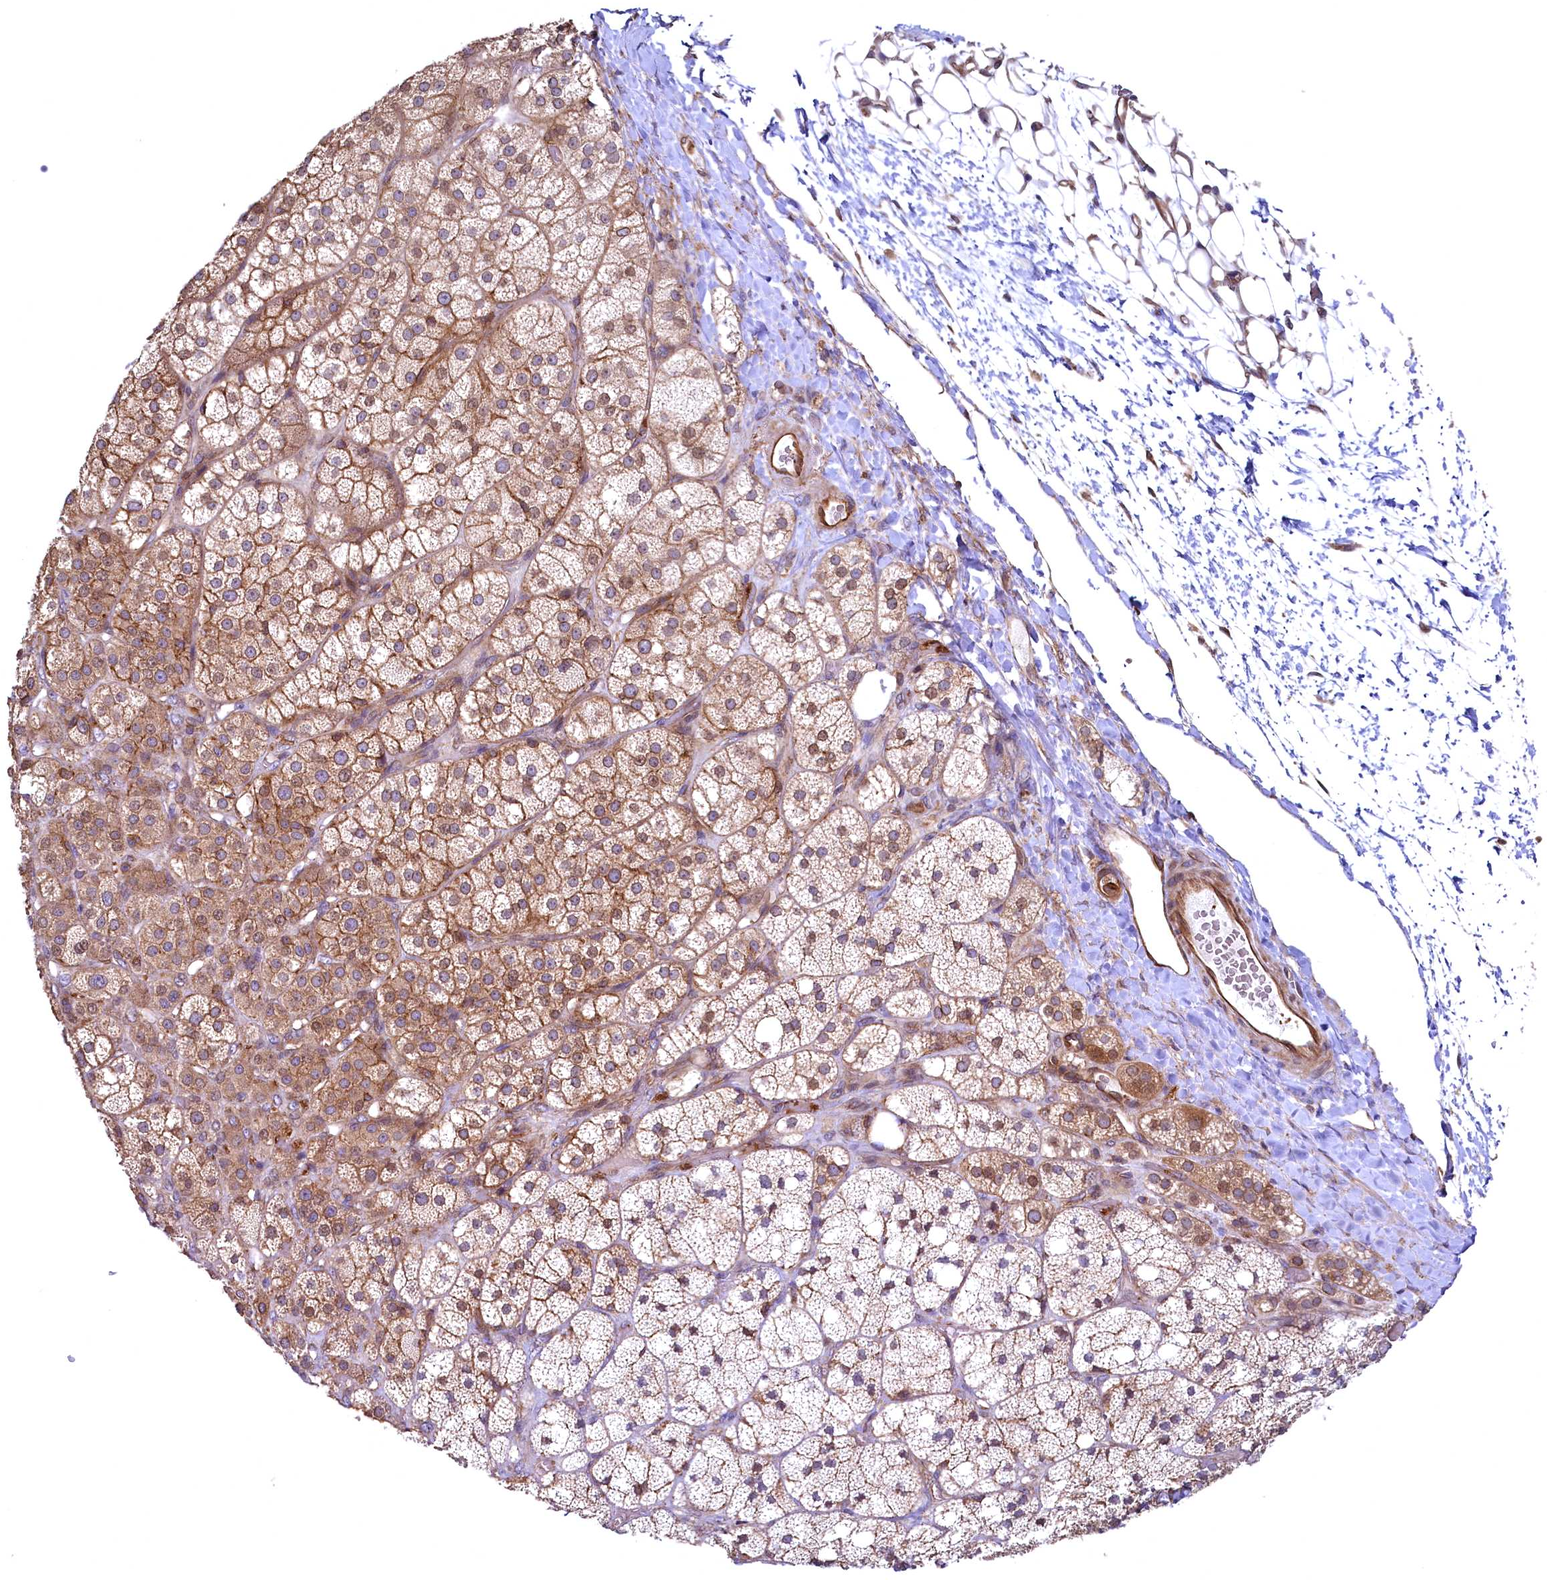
{"staining": {"intensity": "strong", "quantity": ">75%", "location": "cytoplasmic/membranous"}, "tissue": "adrenal gland", "cell_type": "Glandular cells", "image_type": "normal", "snomed": [{"axis": "morphology", "description": "Normal tissue, NOS"}, {"axis": "topography", "description": "Adrenal gland"}], "caption": "A high-resolution photomicrograph shows immunohistochemistry staining of normal adrenal gland, which shows strong cytoplasmic/membranous positivity in approximately >75% of glandular cells. (DAB IHC with brightfield microscopy, high magnification).", "gene": "SVIP", "patient": {"sex": "male", "age": 61}}